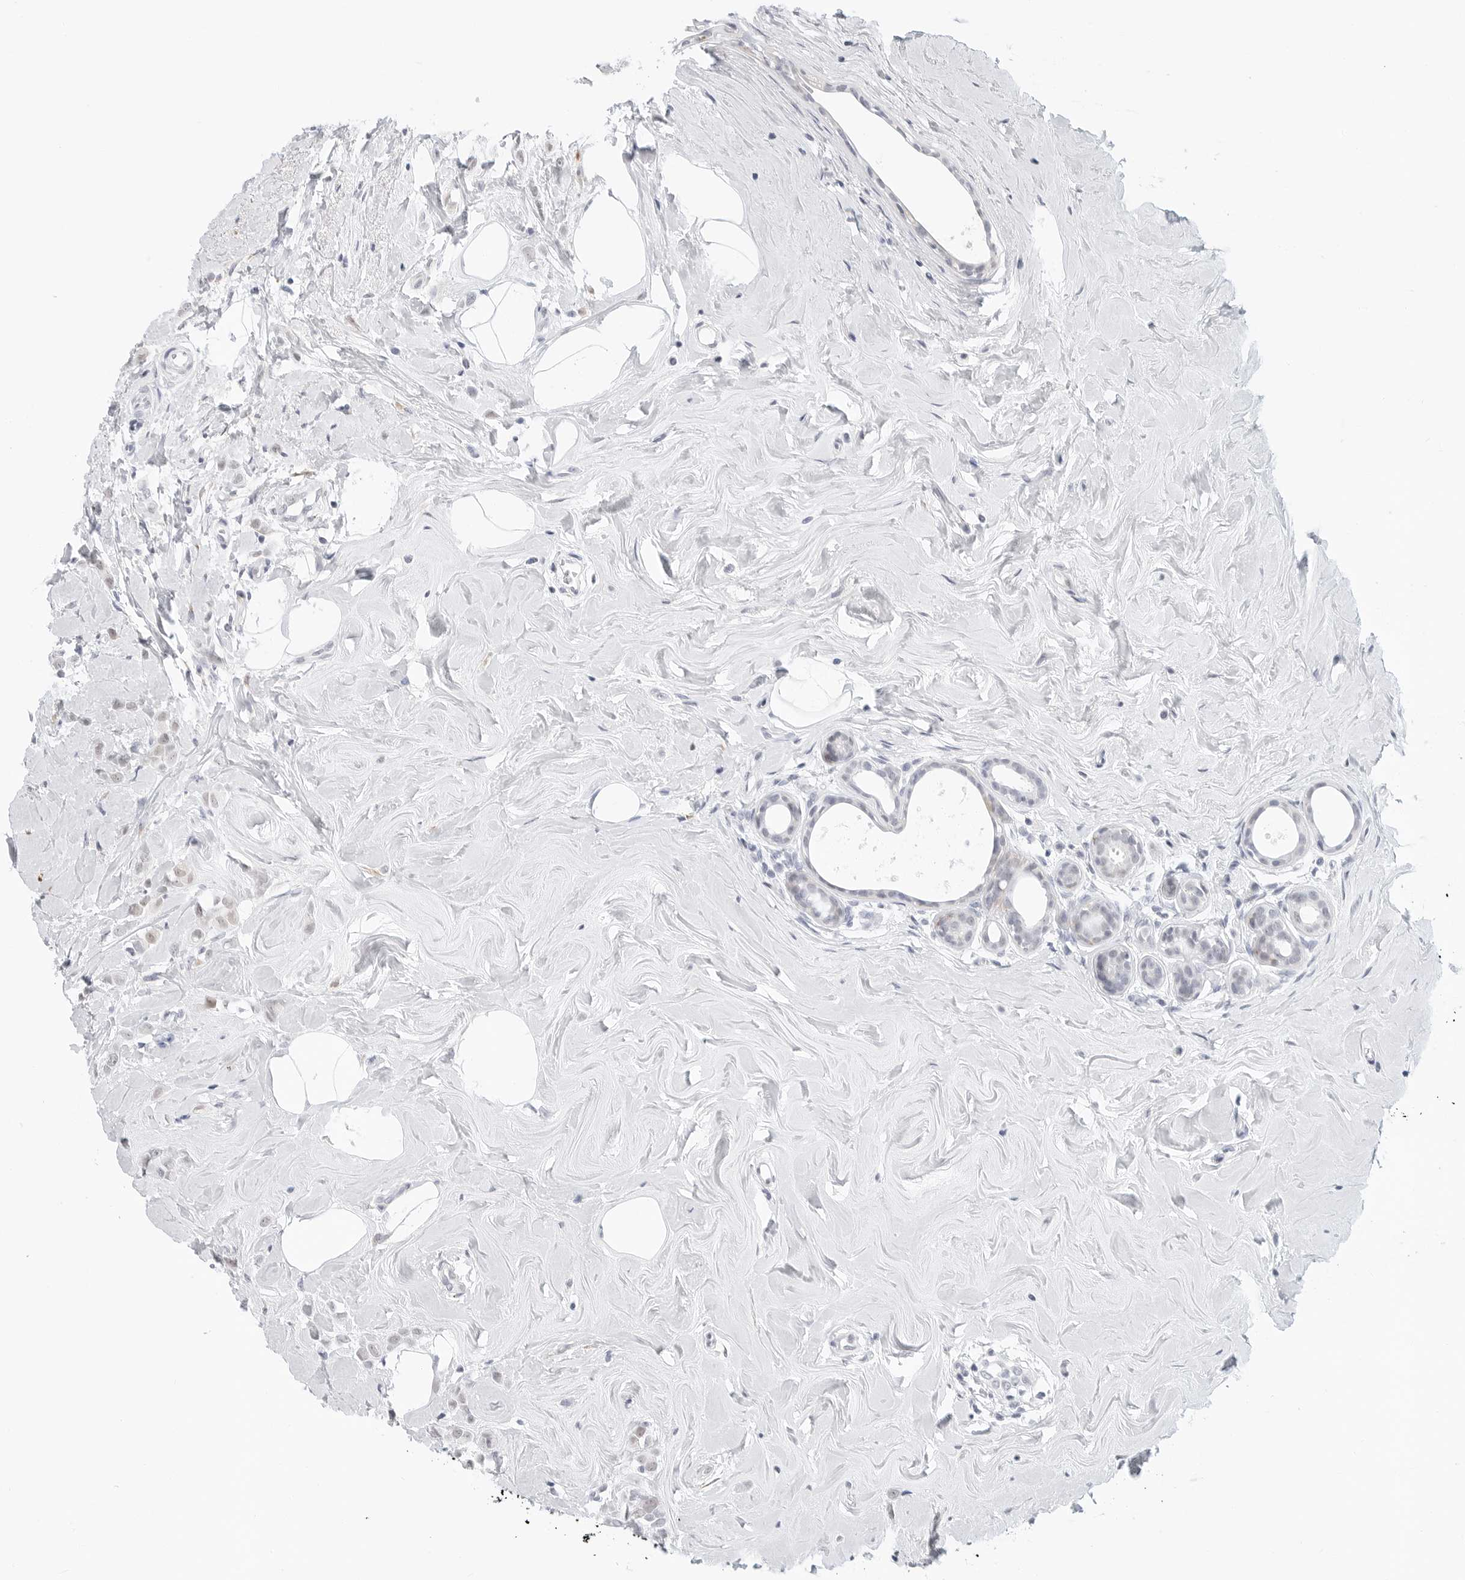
{"staining": {"intensity": "negative", "quantity": "none", "location": "none"}, "tissue": "breast cancer", "cell_type": "Tumor cells", "image_type": "cancer", "snomed": [{"axis": "morphology", "description": "Lobular carcinoma"}, {"axis": "topography", "description": "Breast"}], "caption": "Immunohistochemical staining of breast cancer displays no significant expression in tumor cells.", "gene": "TSEN2", "patient": {"sex": "female", "age": 47}}